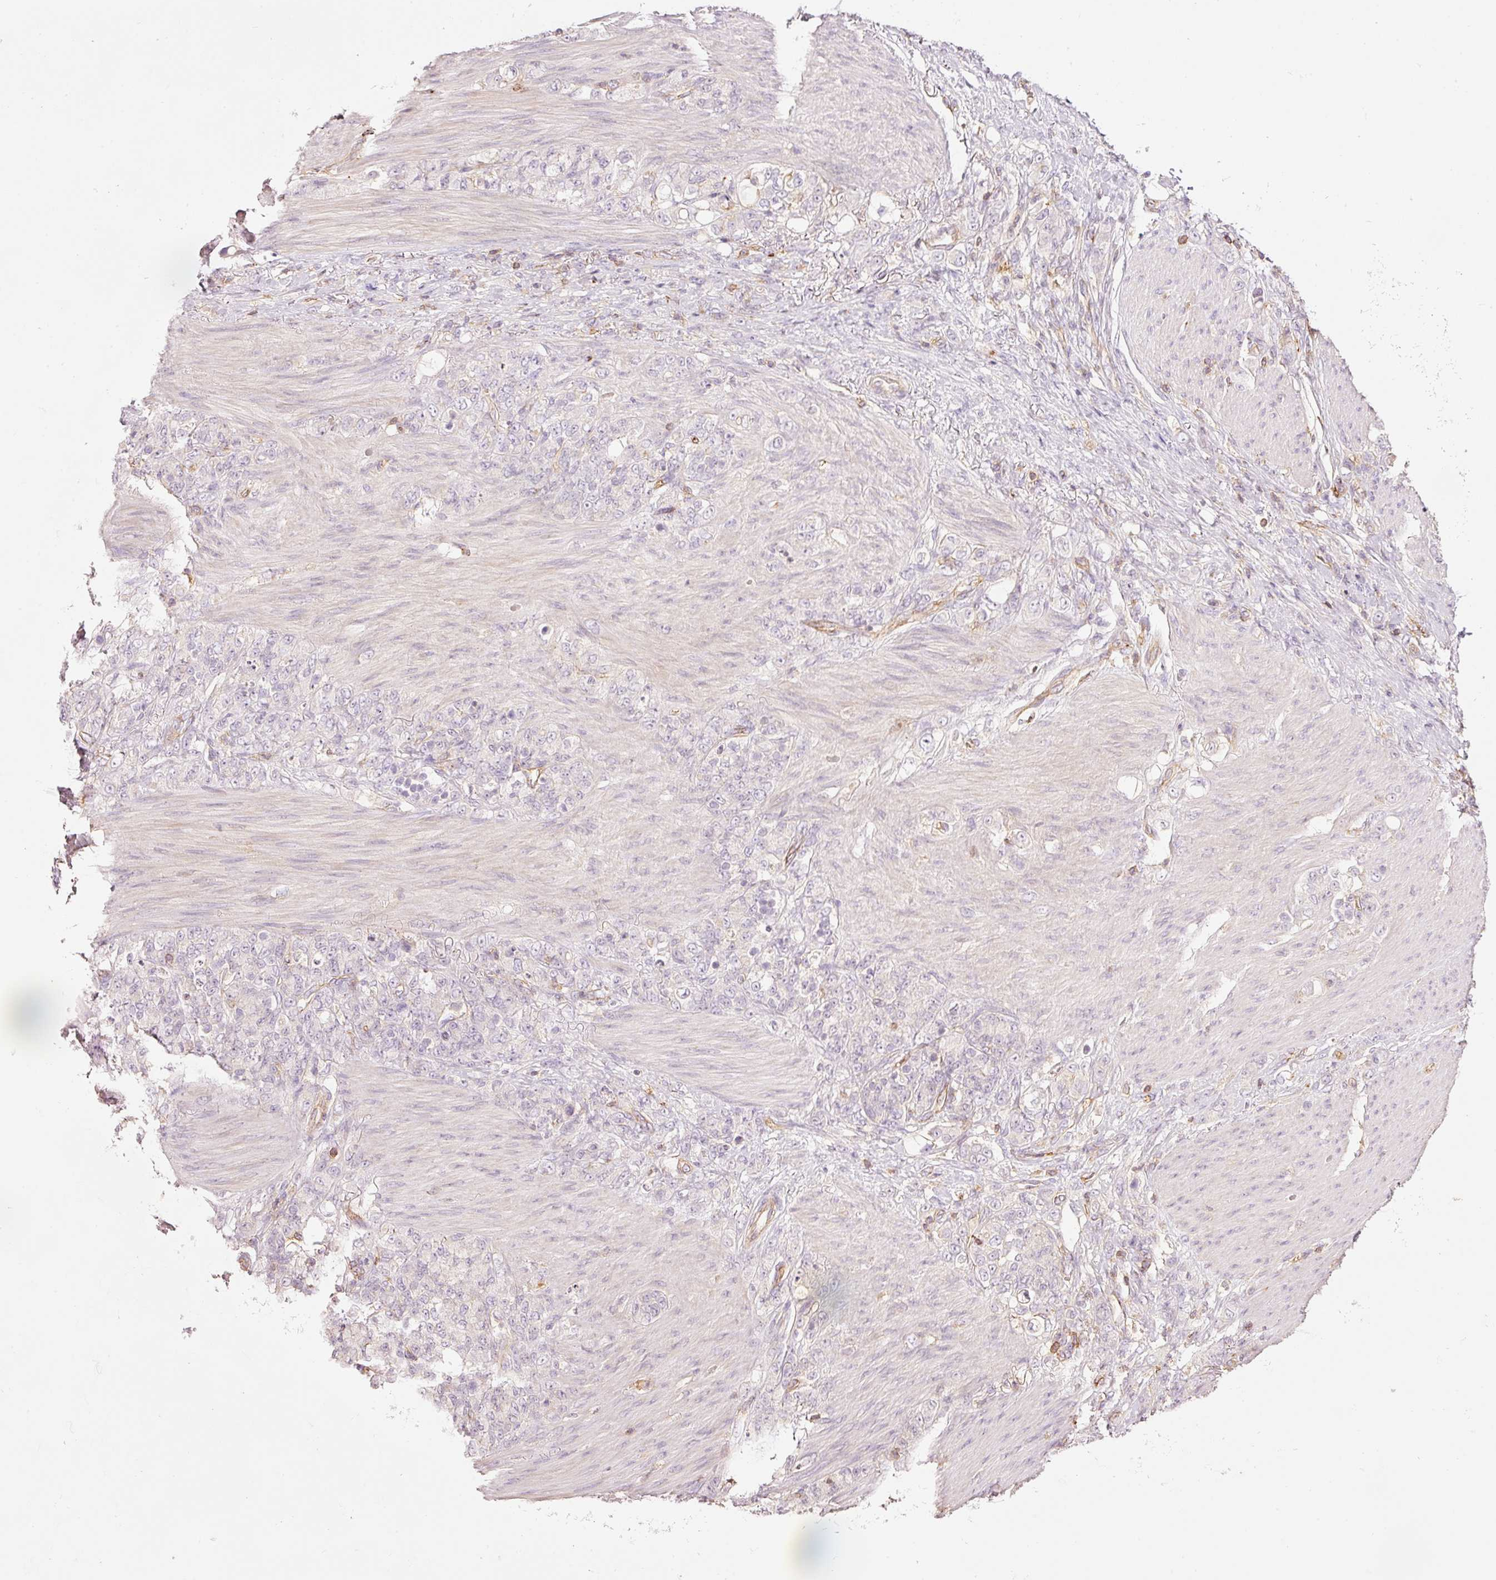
{"staining": {"intensity": "negative", "quantity": "none", "location": "none"}, "tissue": "stomach cancer", "cell_type": "Tumor cells", "image_type": "cancer", "snomed": [{"axis": "morphology", "description": "Normal tissue, NOS"}, {"axis": "morphology", "description": "Adenocarcinoma, NOS"}, {"axis": "topography", "description": "Stomach"}], "caption": "Stomach cancer (adenocarcinoma) was stained to show a protein in brown. There is no significant expression in tumor cells.", "gene": "SIPA1", "patient": {"sex": "female", "age": 79}}